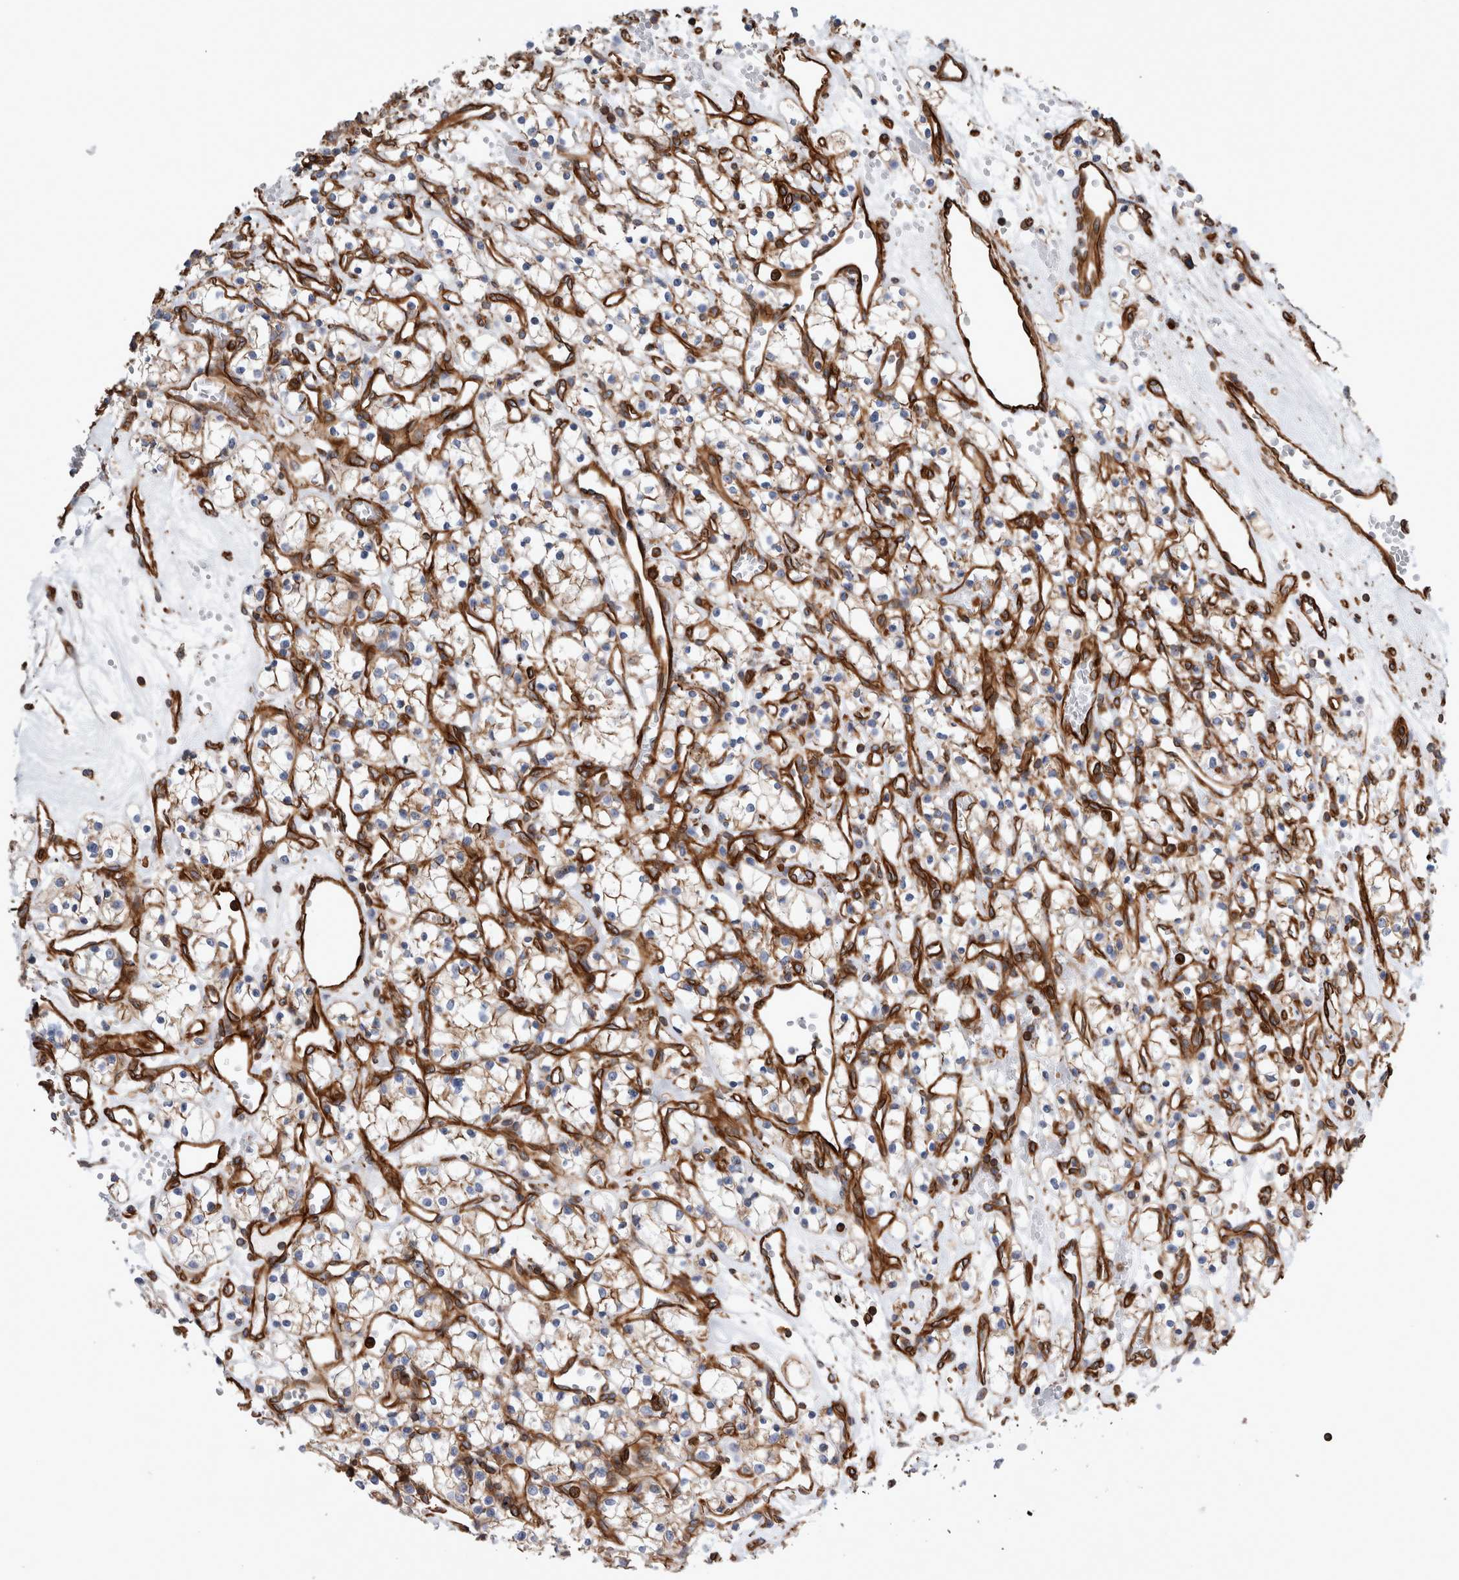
{"staining": {"intensity": "moderate", "quantity": ">75%", "location": "cytoplasmic/membranous"}, "tissue": "renal cancer", "cell_type": "Tumor cells", "image_type": "cancer", "snomed": [{"axis": "morphology", "description": "Adenocarcinoma, NOS"}, {"axis": "topography", "description": "Kidney"}], "caption": "The photomicrograph shows a brown stain indicating the presence of a protein in the cytoplasmic/membranous of tumor cells in renal cancer.", "gene": "PLEC", "patient": {"sex": "female", "age": 59}}